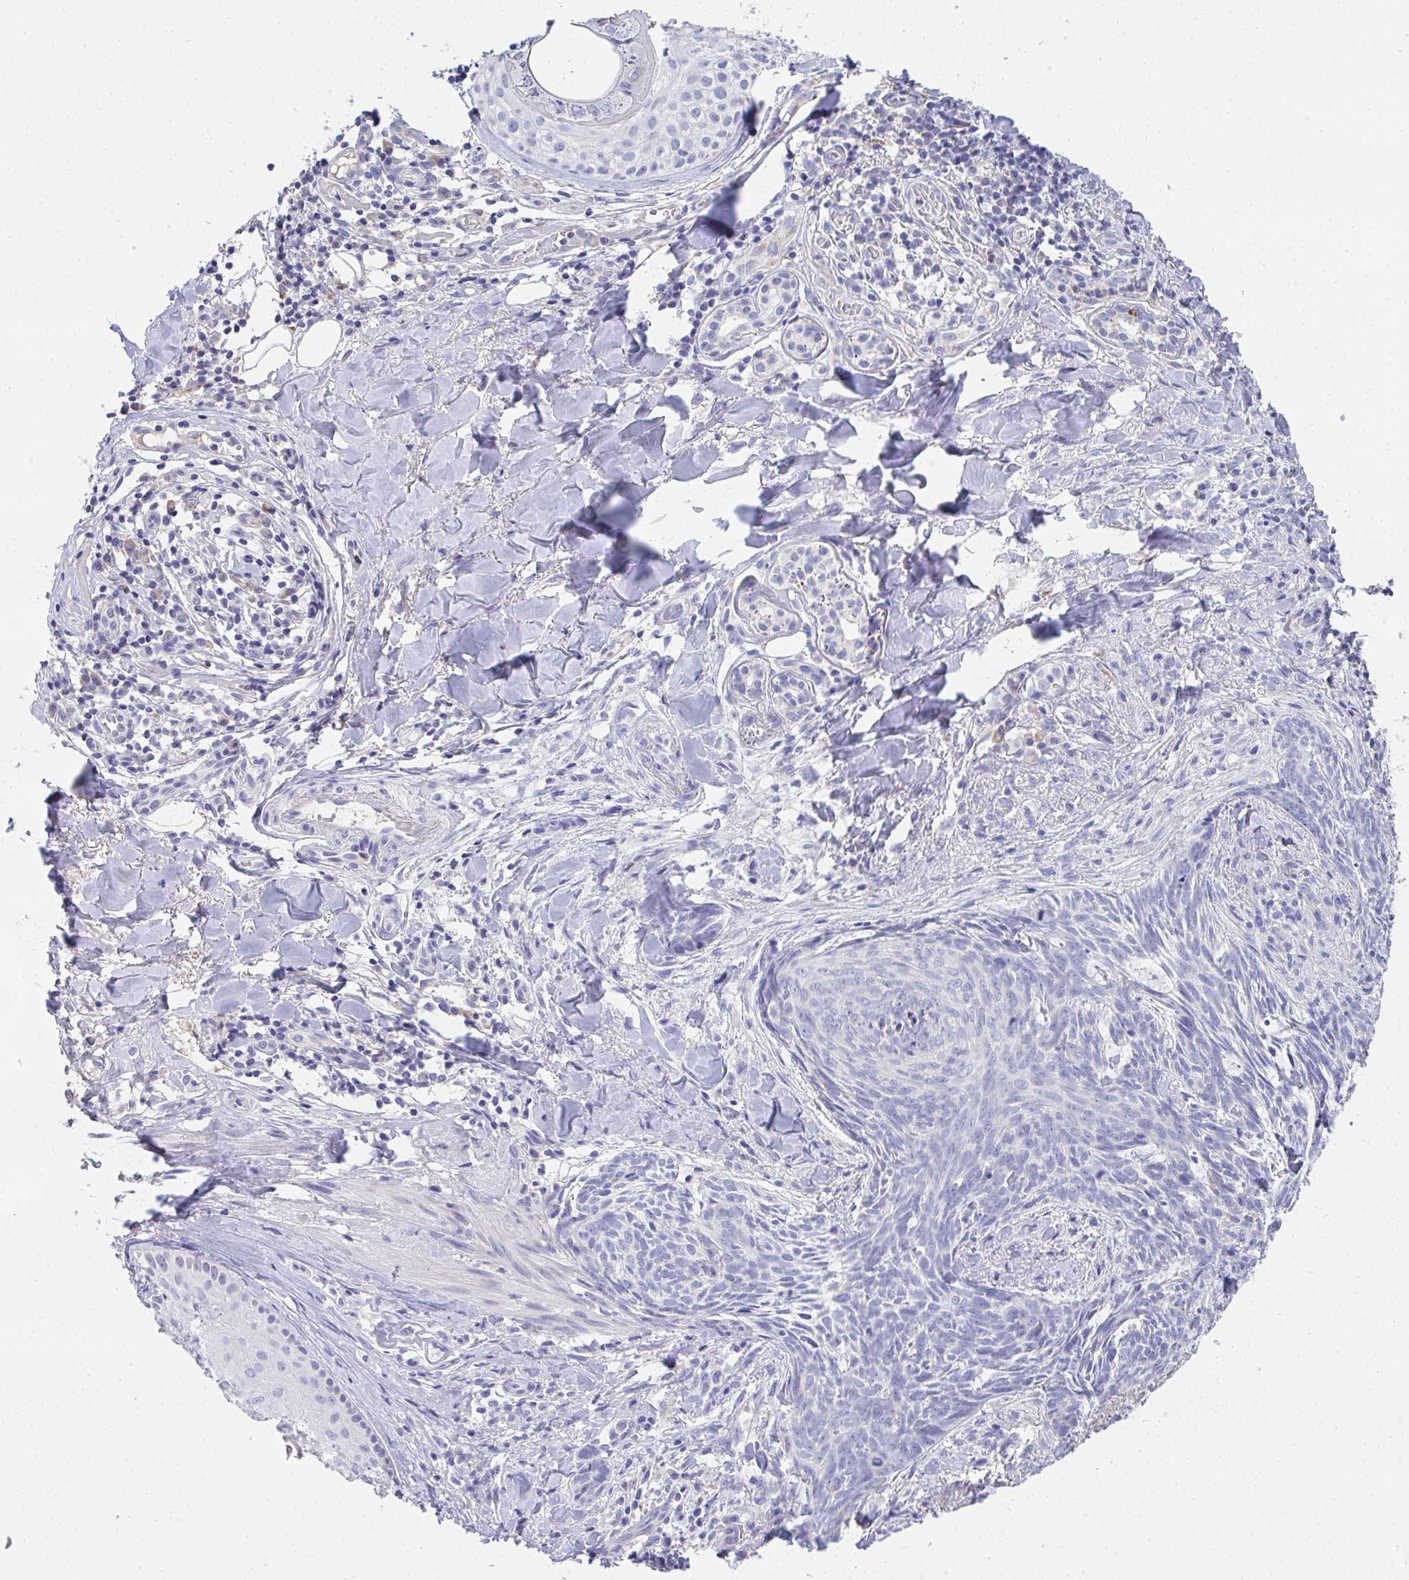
{"staining": {"intensity": "negative", "quantity": "none", "location": "none"}, "tissue": "skin cancer", "cell_type": "Tumor cells", "image_type": "cancer", "snomed": [{"axis": "morphology", "description": "Basal cell carcinoma"}, {"axis": "topography", "description": "Skin"}], "caption": "This is an immunohistochemistry photomicrograph of human skin basal cell carcinoma. There is no expression in tumor cells.", "gene": "COA5", "patient": {"sex": "female", "age": 93}}